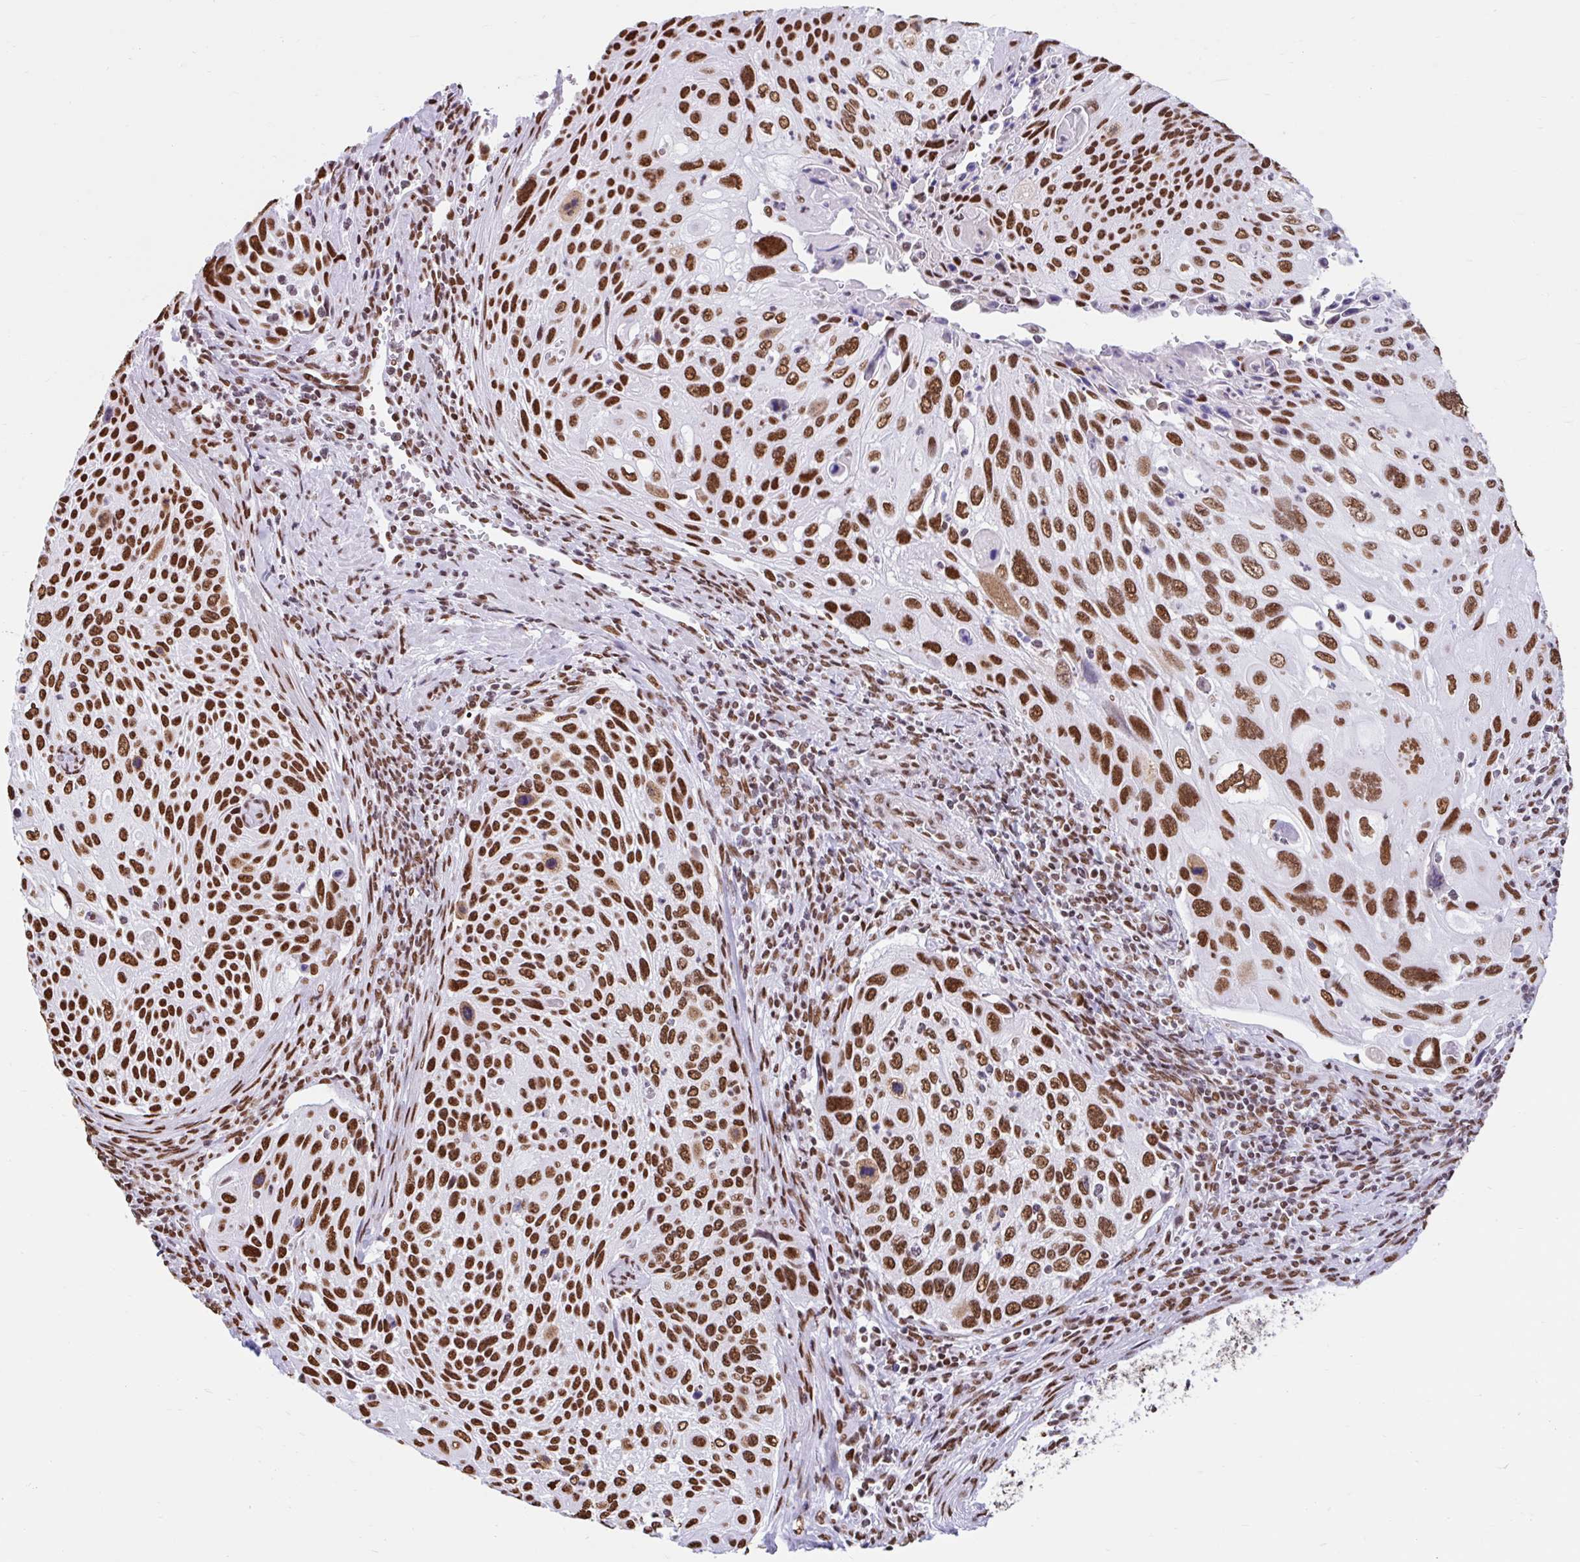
{"staining": {"intensity": "strong", "quantity": ">75%", "location": "nuclear"}, "tissue": "cervical cancer", "cell_type": "Tumor cells", "image_type": "cancer", "snomed": [{"axis": "morphology", "description": "Squamous cell carcinoma, NOS"}, {"axis": "topography", "description": "Cervix"}], "caption": "Cervical cancer stained with a brown dye demonstrates strong nuclear positive positivity in approximately >75% of tumor cells.", "gene": "KHDRBS1", "patient": {"sex": "female", "age": 70}}